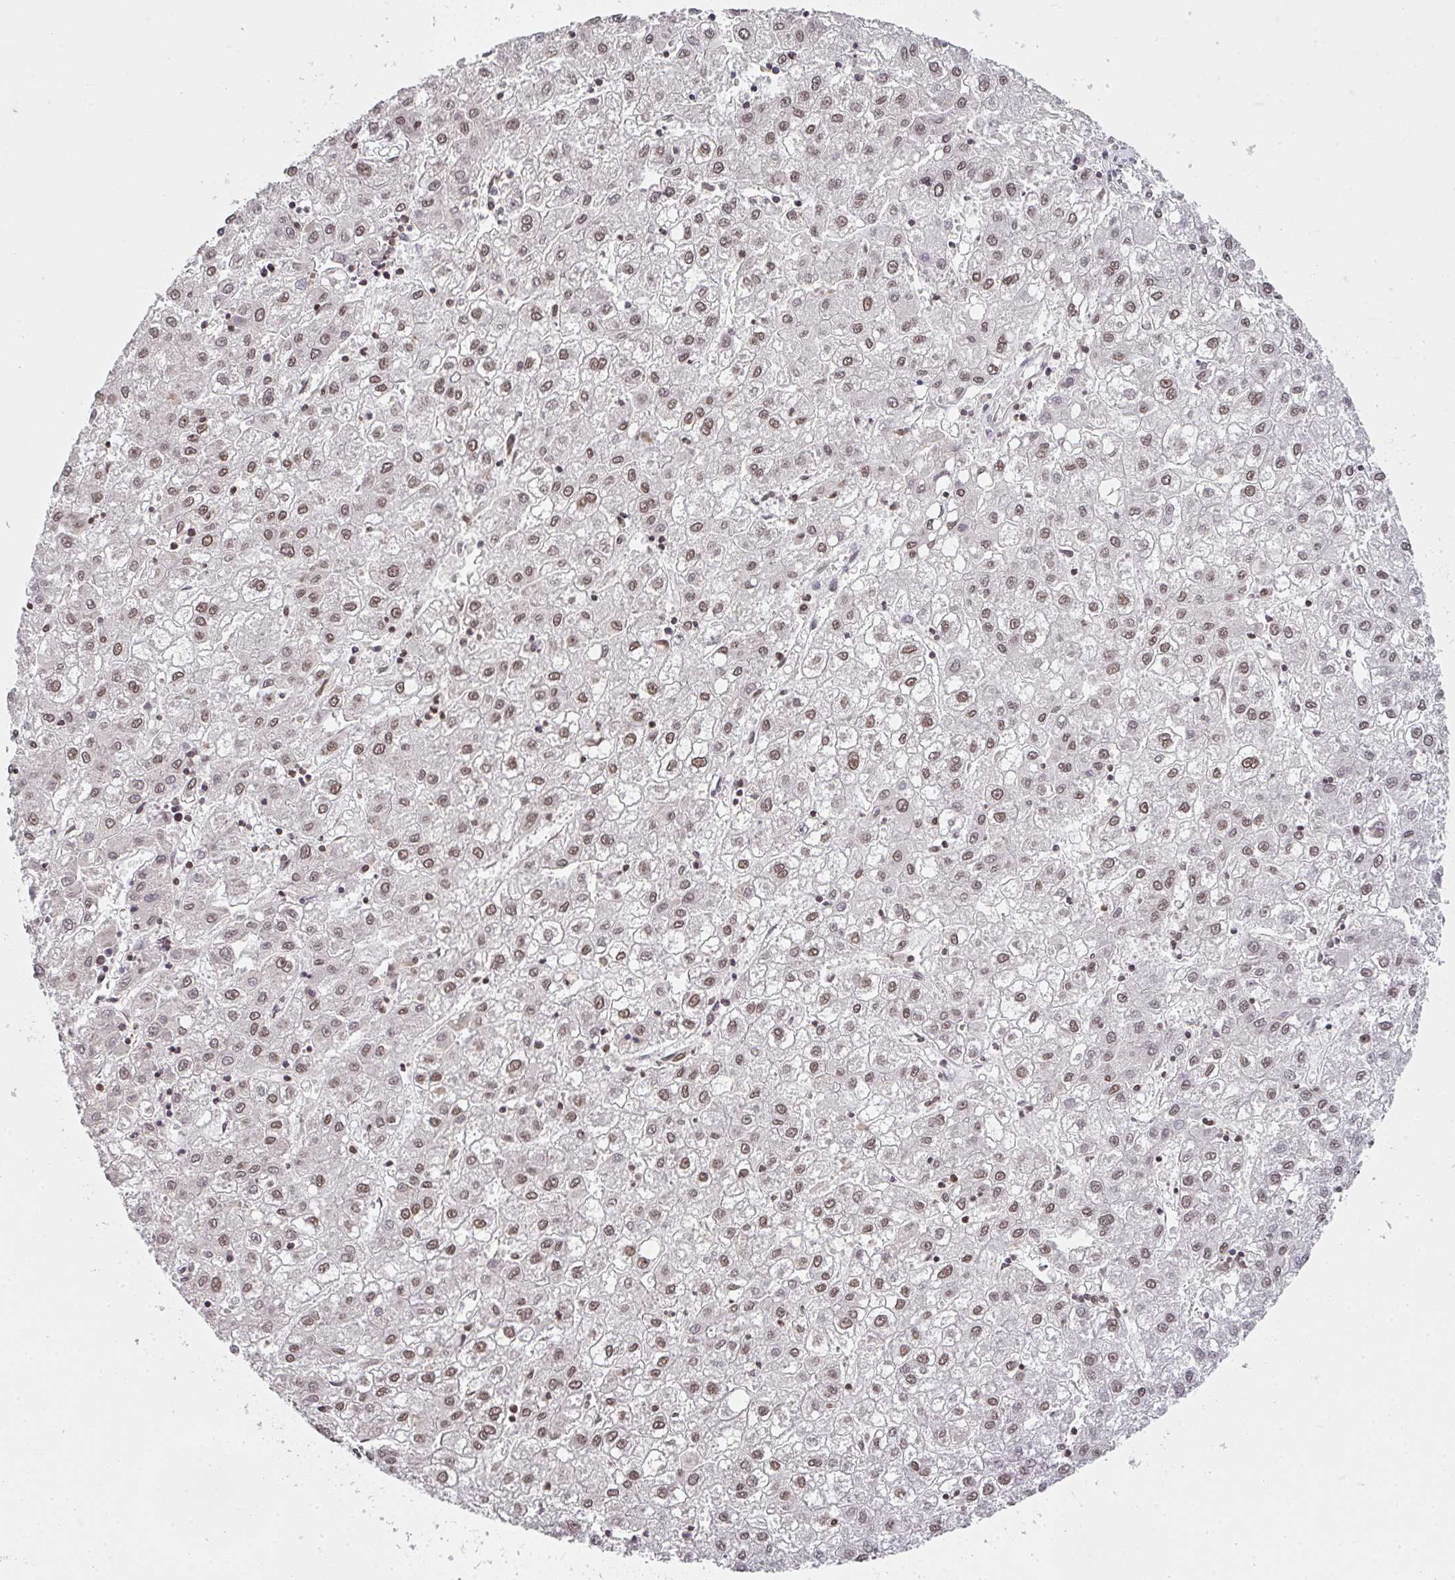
{"staining": {"intensity": "moderate", "quantity": ">75%", "location": "nuclear"}, "tissue": "liver cancer", "cell_type": "Tumor cells", "image_type": "cancer", "snomed": [{"axis": "morphology", "description": "Carcinoma, Hepatocellular, NOS"}, {"axis": "topography", "description": "Liver"}], "caption": "Immunohistochemical staining of liver hepatocellular carcinoma exhibits moderate nuclear protein positivity in about >75% of tumor cells.", "gene": "DKC1", "patient": {"sex": "male", "age": 72}}